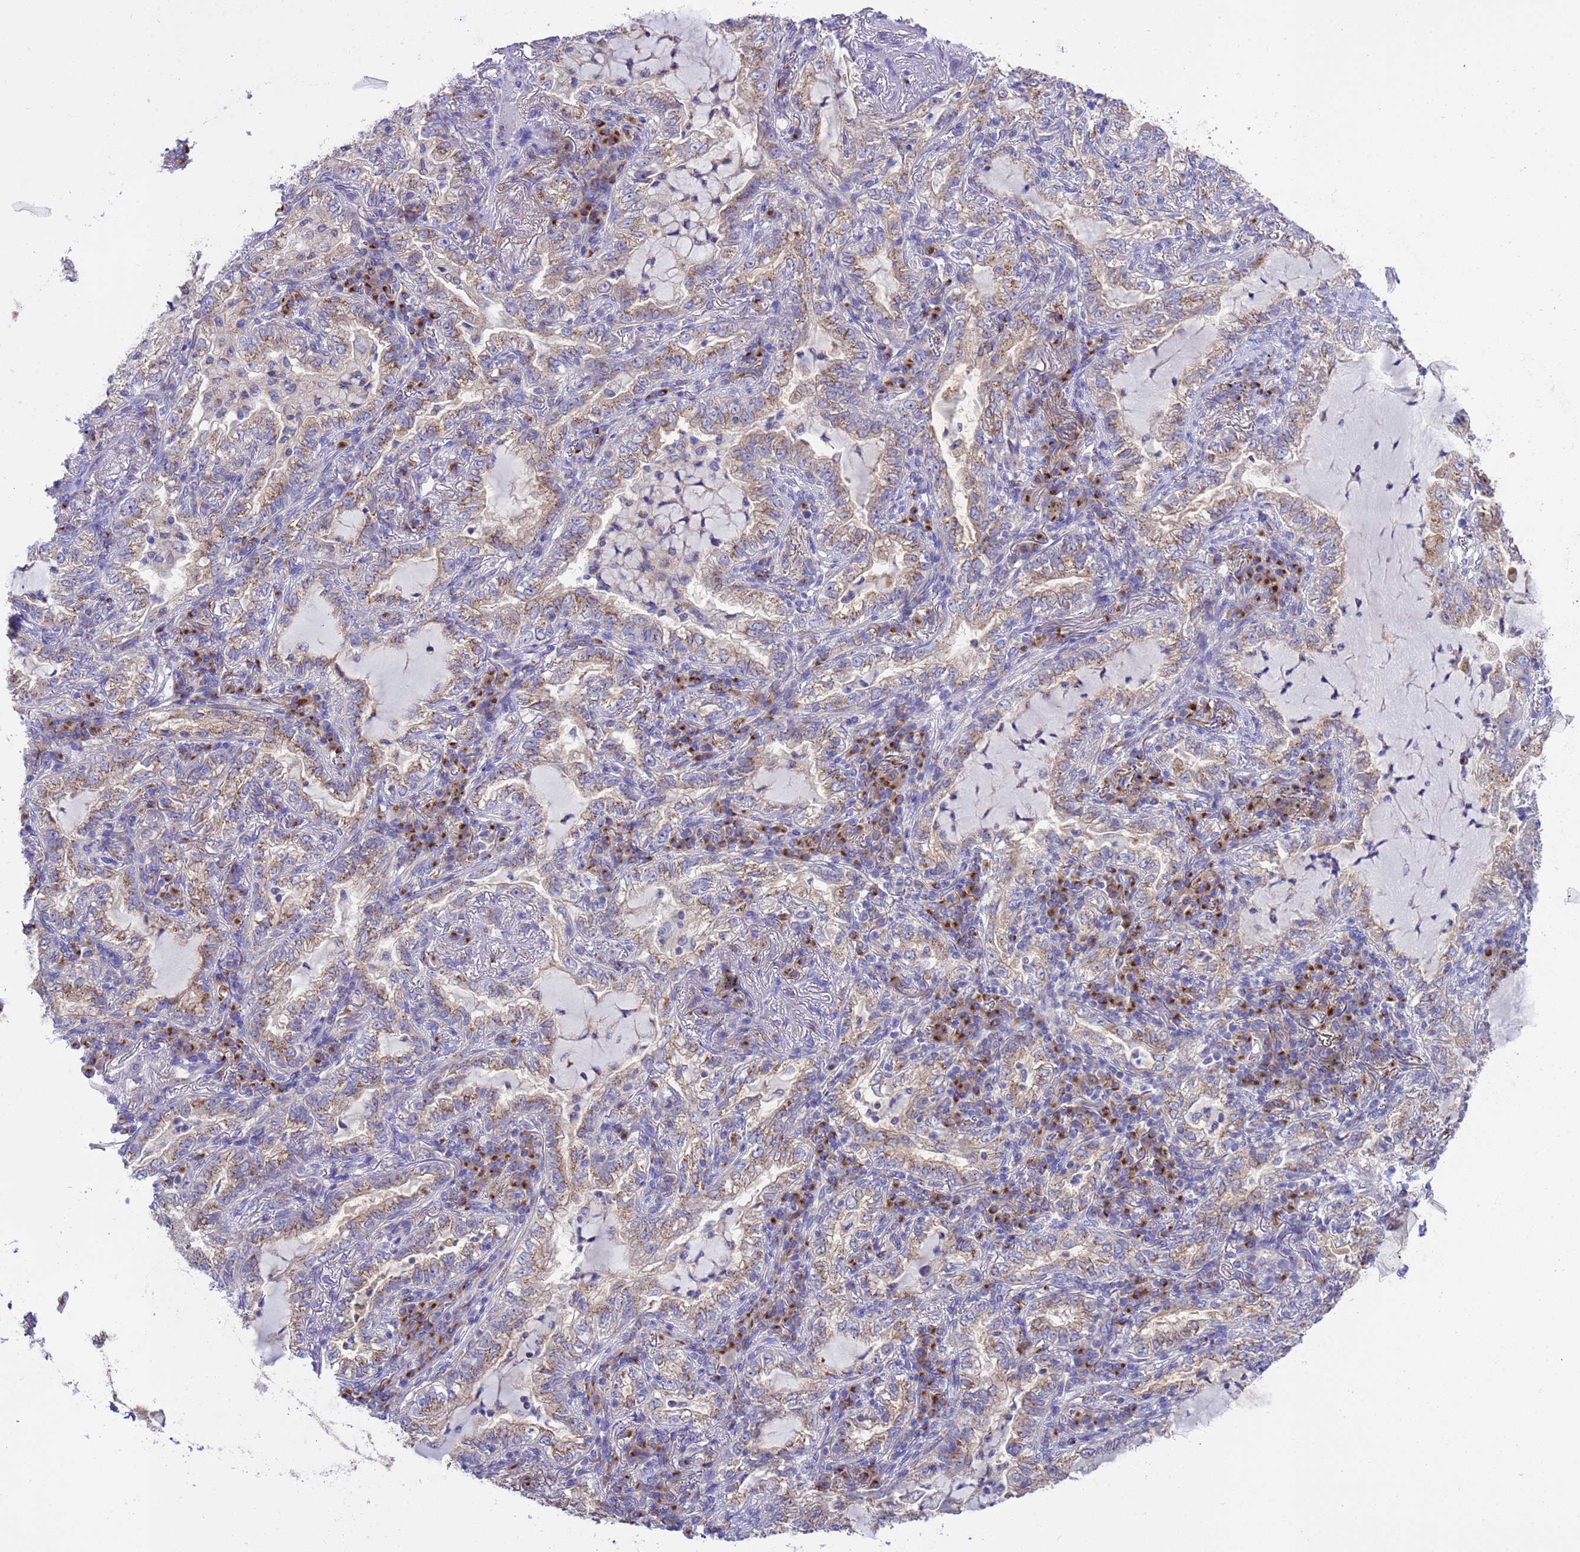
{"staining": {"intensity": "weak", "quantity": ">75%", "location": "cytoplasmic/membranous"}, "tissue": "lung cancer", "cell_type": "Tumor cells", "image_type": "cancer", "snomed": [{"axis": "morphology", "description": "Adenocarcinoma, NOS"}, {"axis": "topography", "description": "Lung"}], "caption": "There is low levels of weak cytoplasmic/membranous expression in tumor cells of lung cancer, as demonstrated by immunohistochemical staining (brown color).", "gene": "ANAPC1", "patient": {"sex": "female", "age": 73}}